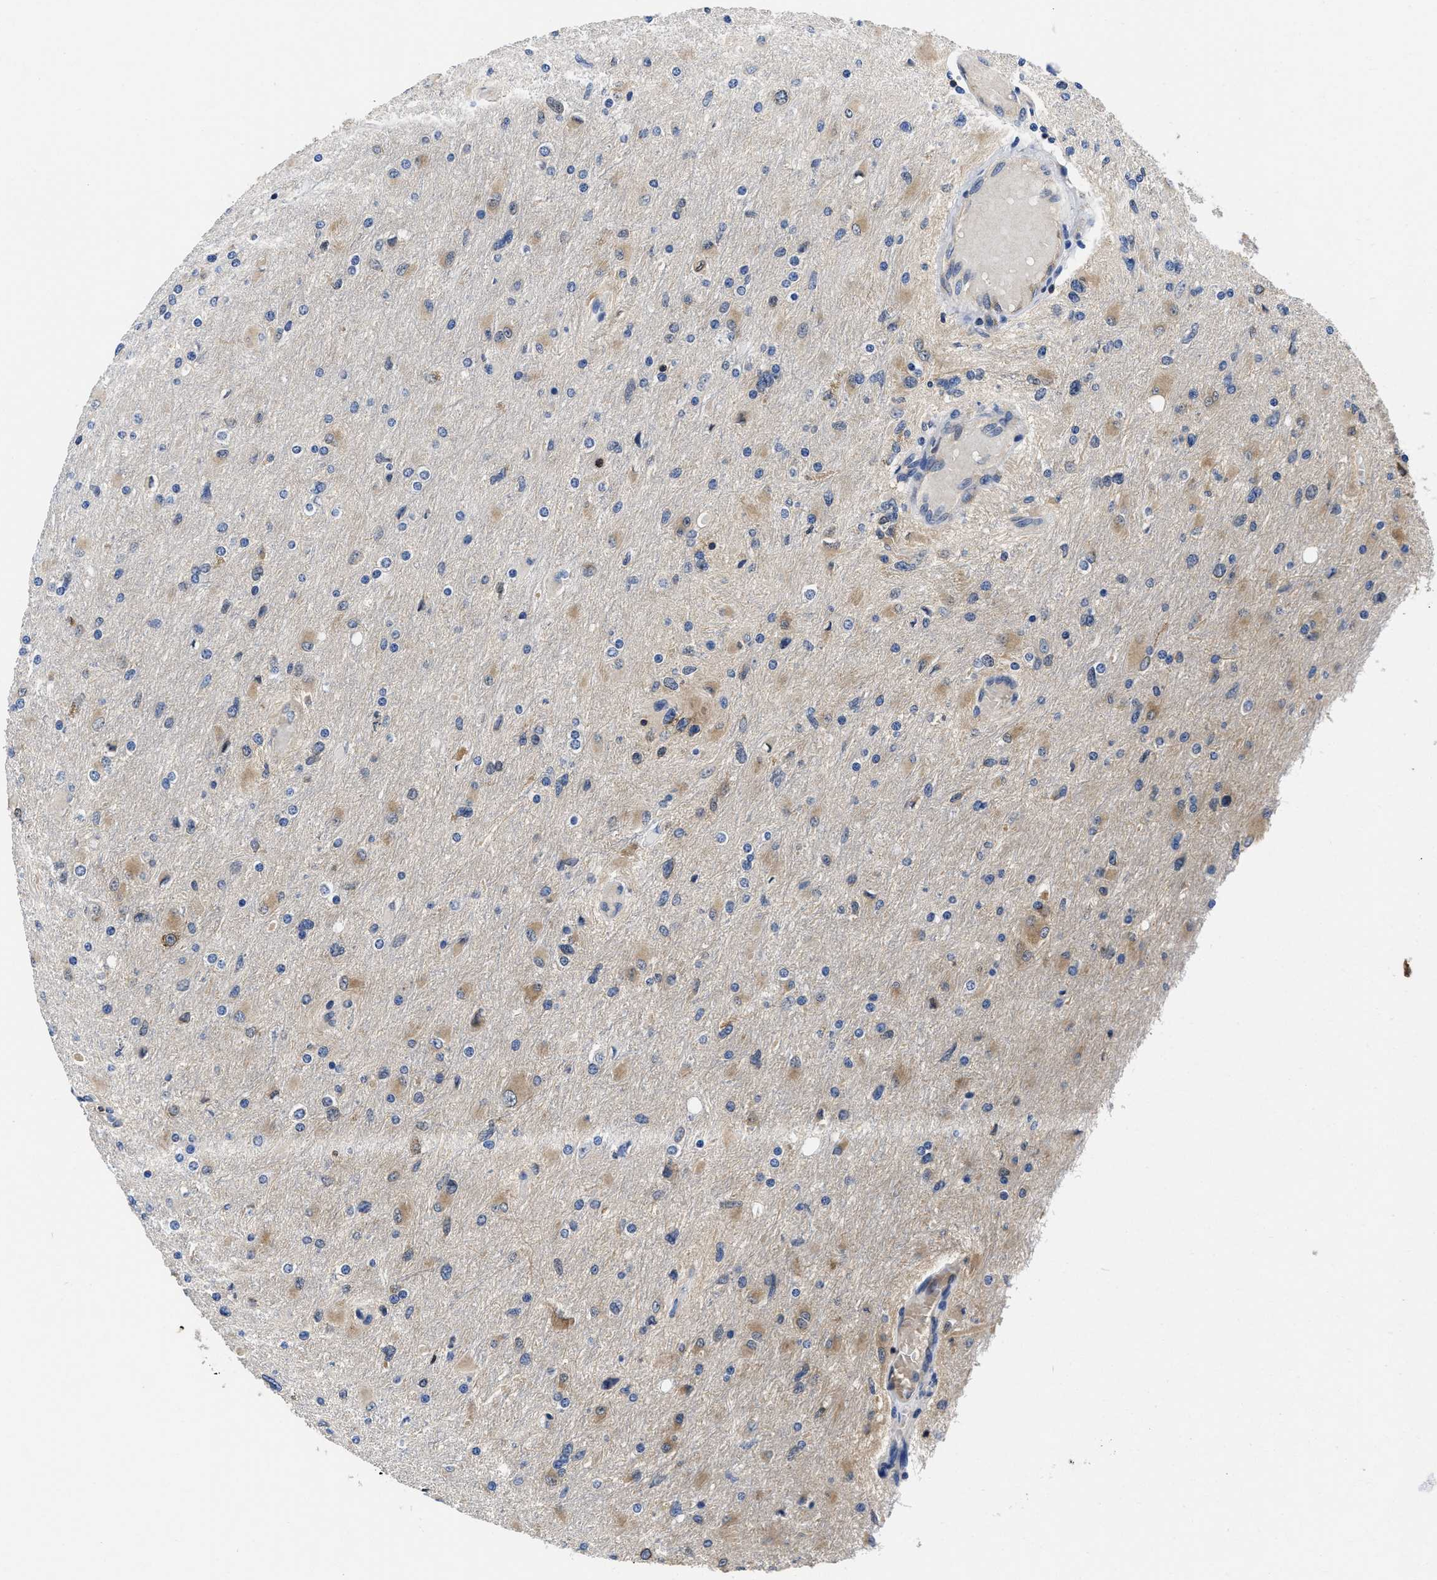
{"staining": {"intensity": "moderate", "quantity": "25%-75%", "location": "cytoplasmic/membranous"}, "tissue": "glioma", "cell_type": "Tumor cells", "image_type": "cancer", "snomed": [{"axis": "morphology", "description": "Glioma, malignant, High grade"}, {"axis": "topography", "description": "Cerebral cortex"}], "caption": "Protein expression analysis of malignant glioma (high-grade) demonstrates moderate cytoplasmic/membranous staining in about 25%-75% of tumor cells.", "gene": "YARS1", "patient": {"sex": "female", "age": 36}}